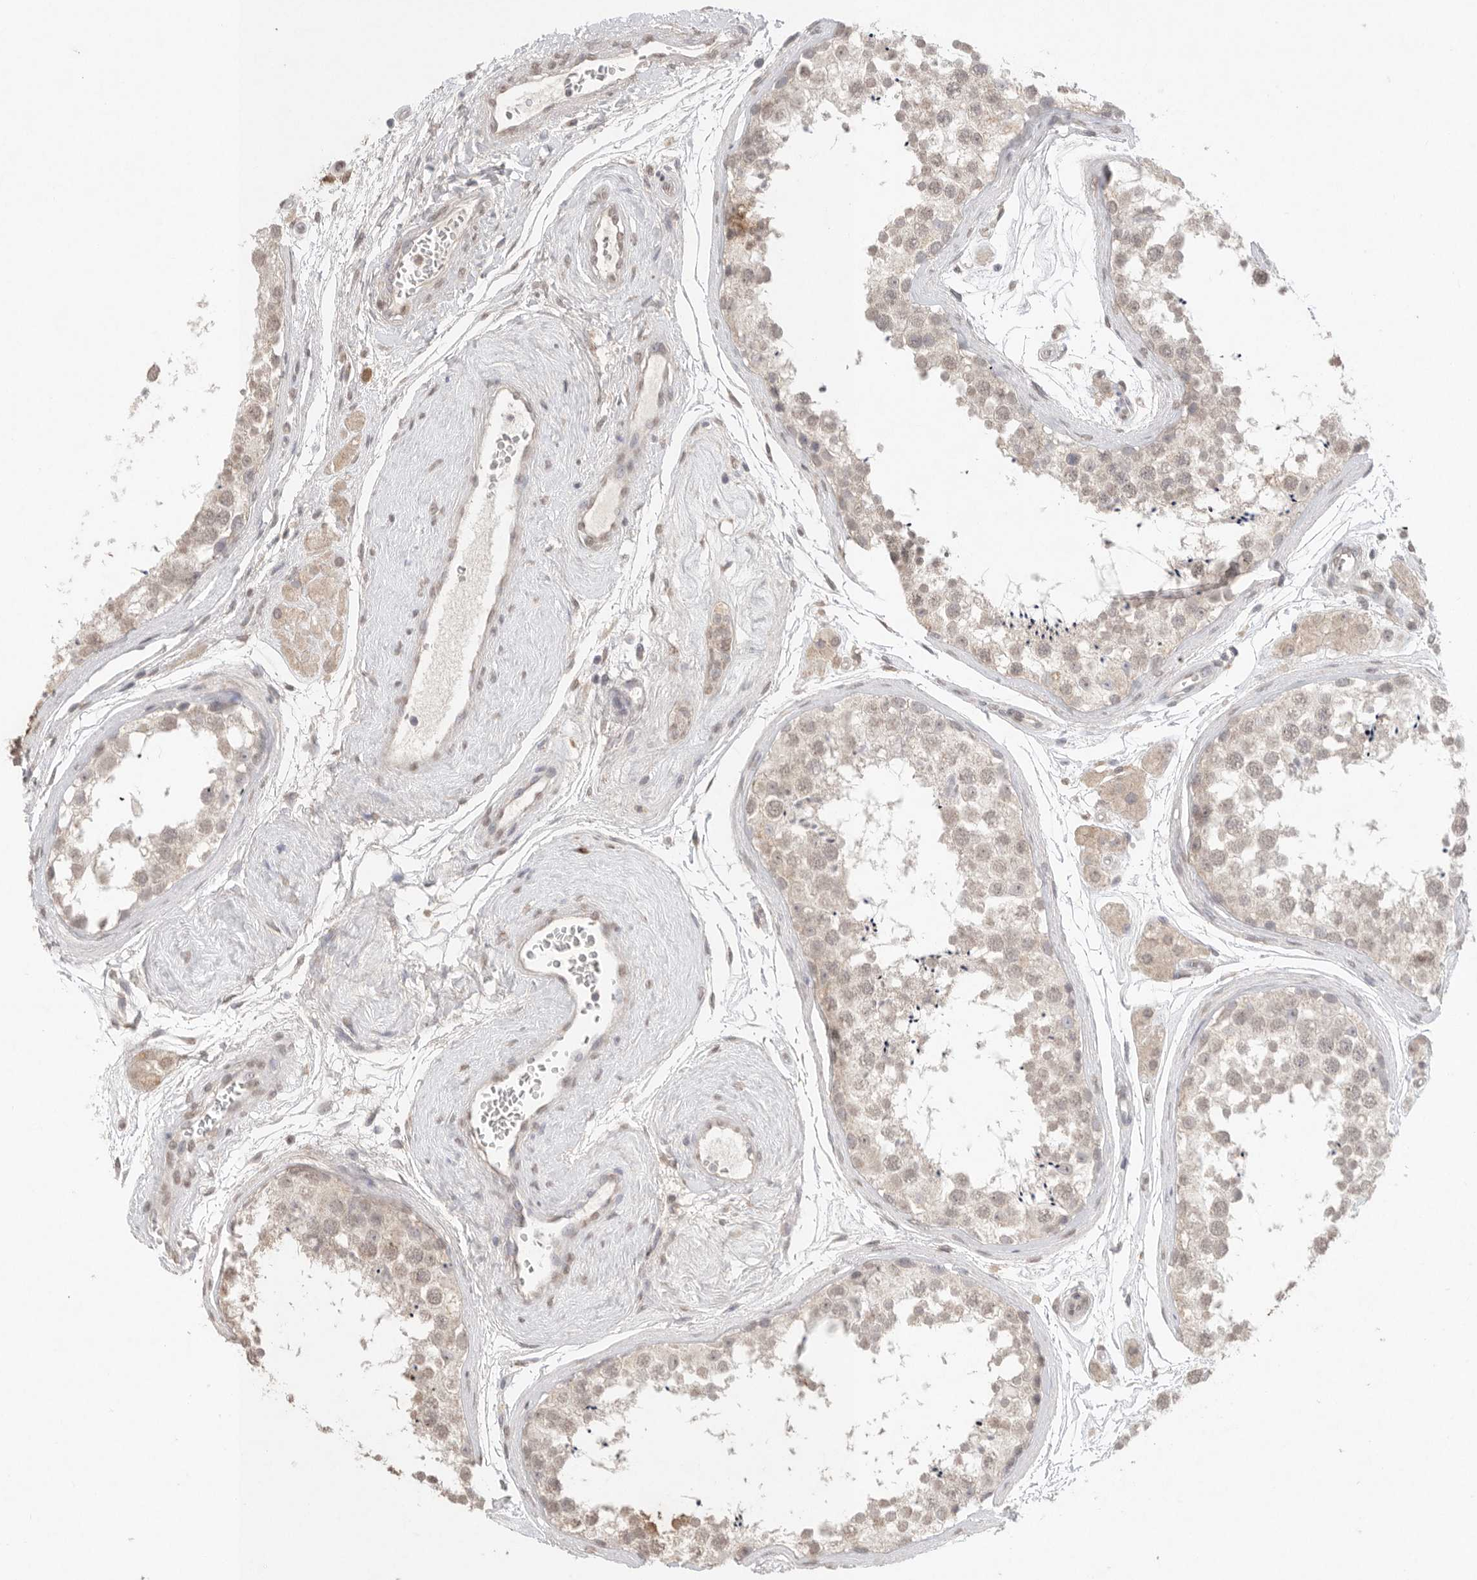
{"staining": {"intensity": "weak", "quantity": "25%-75%", "location": "cytoplasmic/membranous,nuclear"}, "tissue": "testis", "cell_type": "Cells in seminiferous ducts", "image_type": "normal", "snomed": [{"axis": "morphology", "description": "Normal tissue, NOS"}, {"axis": "topography", "description": "Testis"}], "caption": "Immunohistochemical staining of unremarkable testis exhibits 25%-75% levels of weak cytoplasmic/membranous,nuclear protein positivity in approximately 25%-75% of cells in seminiferous ducts.", "gene": "KLK5", "patient": {"sex": "male", "age": 56}}